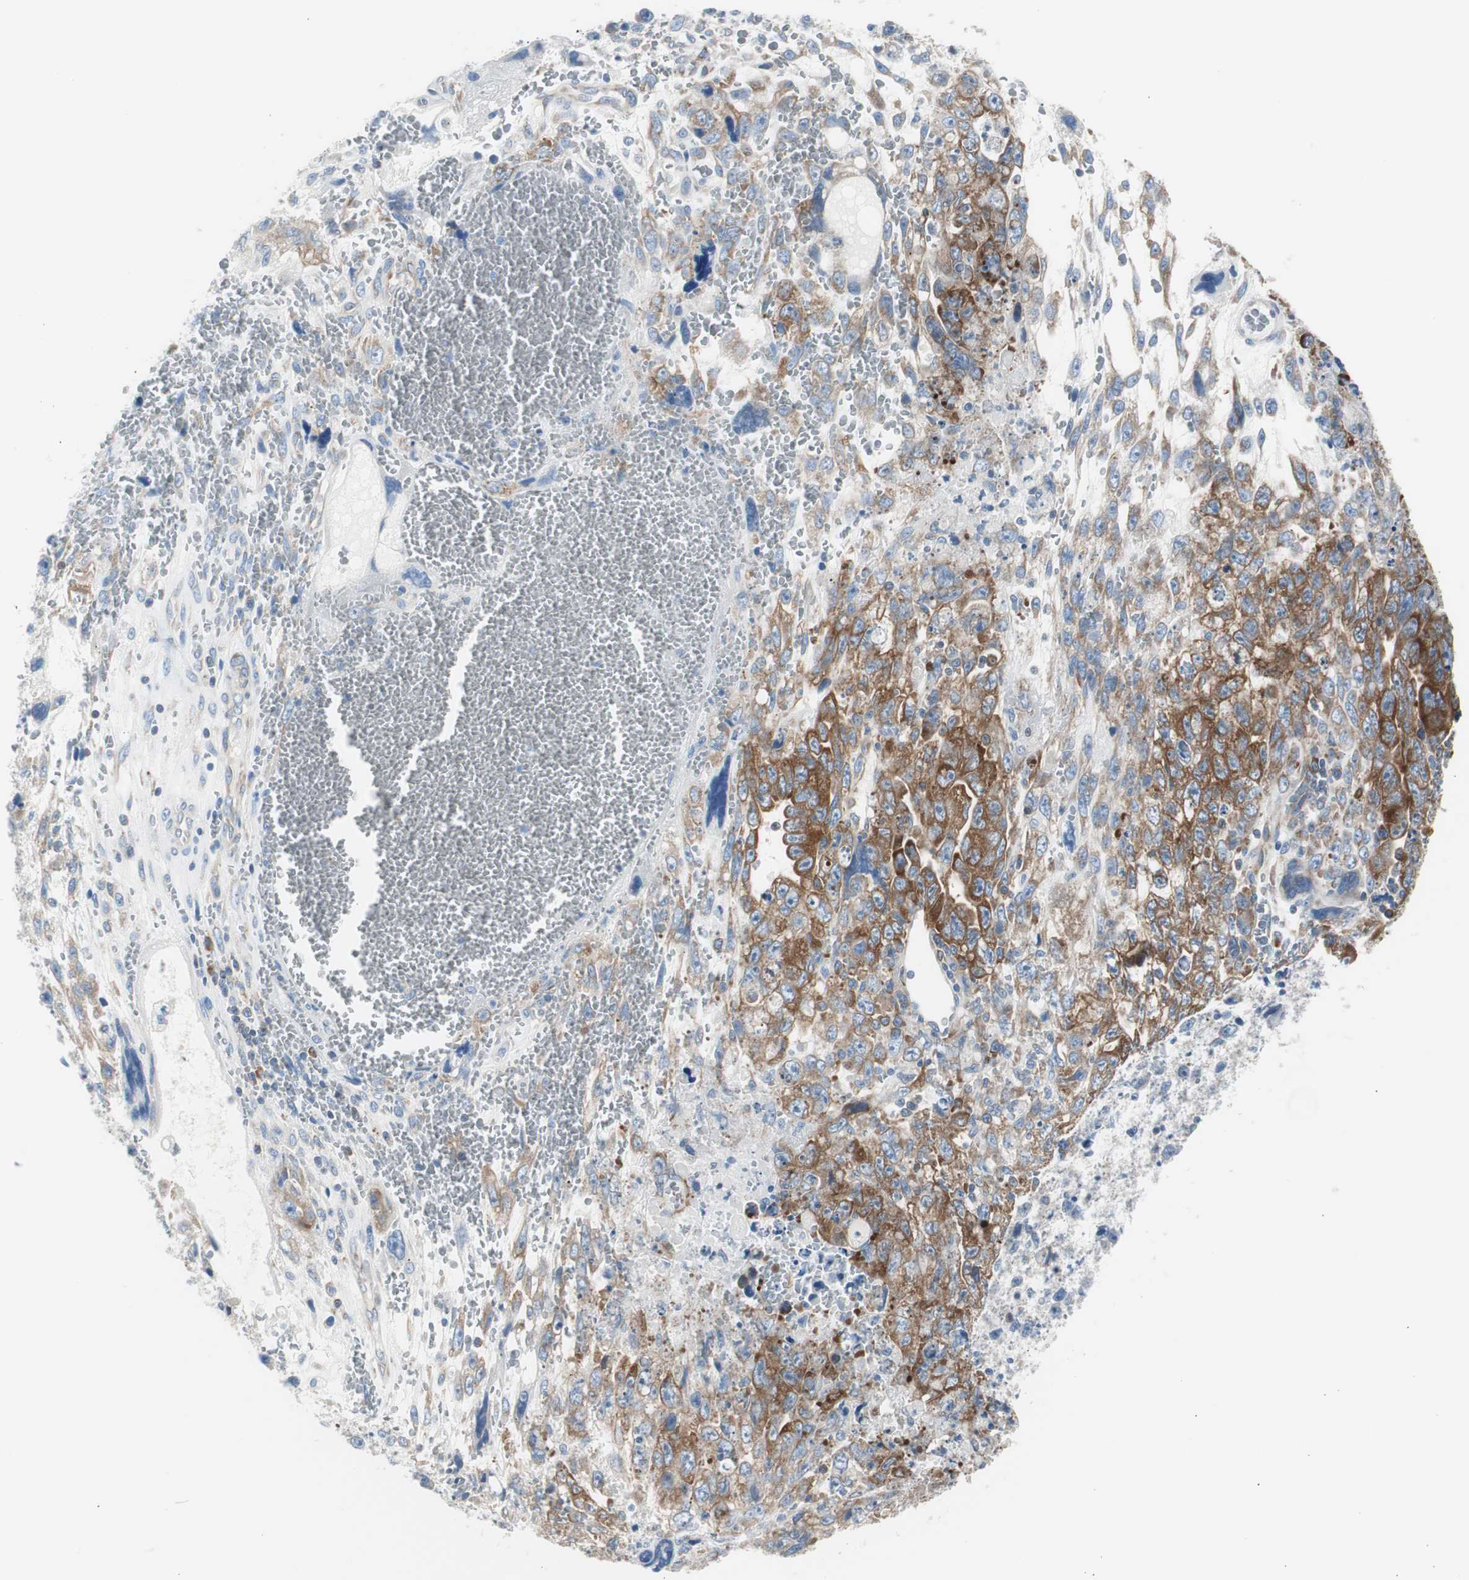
{"staining": {"intensity": "strong", "quantity": ">75%", "location": "cytoplasmic/membranous"}, "tissue": "testis cancer", "cell_type": "Tumor cells", "image_type": "cancer", "snomed": [{"axis": "morphology", "description": "Carcinoma, Embryonal, NOS"}, {"axis": "topography", "description": "Testis"}], "caption": "High-power microscopy captured an IHC histopathology image of testis embryonal carcinoma, revealing strong cytoplasmic/membranous staining in about >75% of tumor cells.", "gene": "RPS12", "patient": {"sex": "male", "age": 28}}